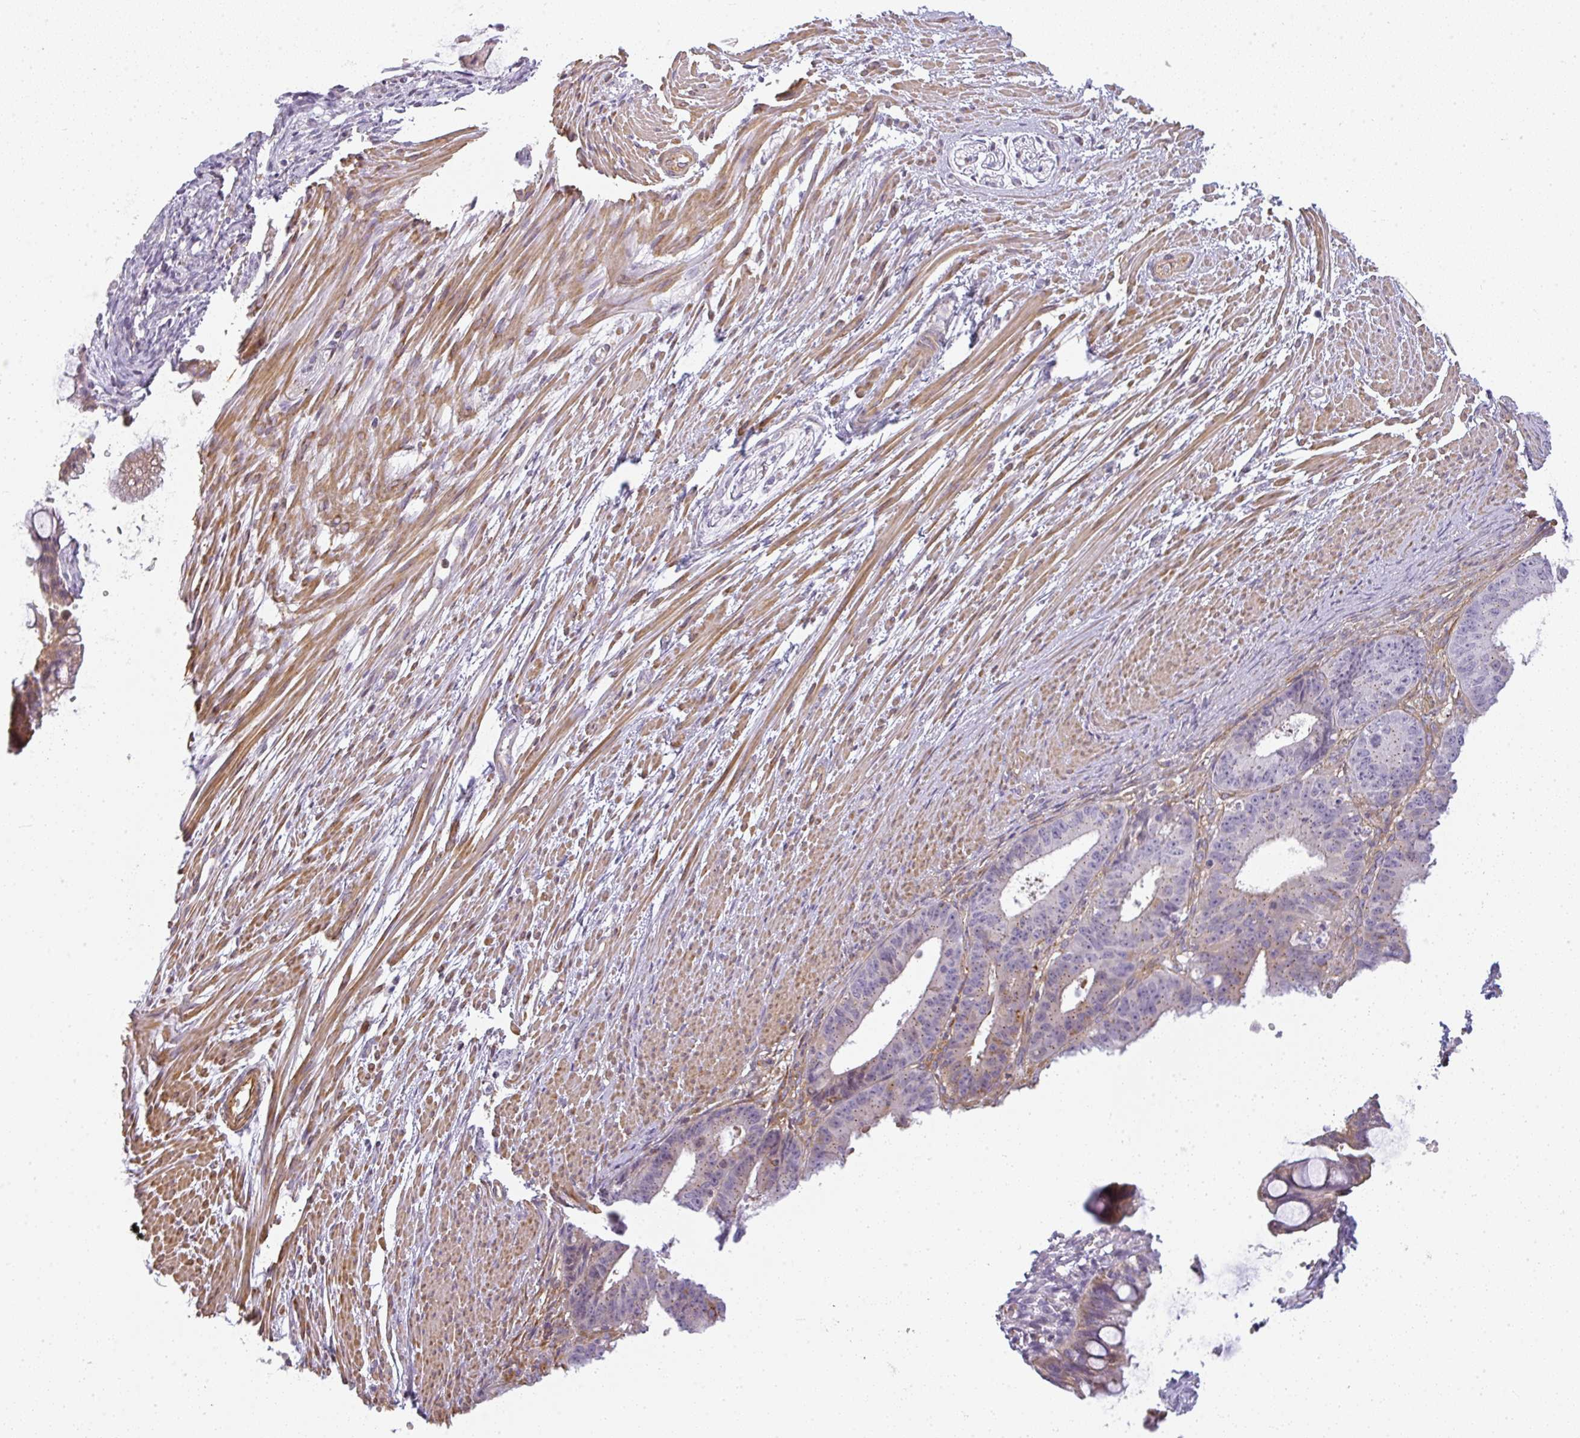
{"staining": {"intensity": "weak", "quantity": "<25%", "location": "cytoplasmic/membranous"}, "tissue": "ovarian cancer", "cell_type": "Tumor cells", "image_type": "cancer", "snomed": [{"axis": "morphology", "description": "Carcinoma, endometroid"}, {"axis": "topography", "description": "Appendix"}, {"axis": "topography", "description": "Ovary"}], "caption": "The IHC histopathology image has no significant positivity in tumor cells of ovarian endometroid carcinoma tissue.", "gene": "SULF1", "patient": {"sex": "female", "age": 42}}